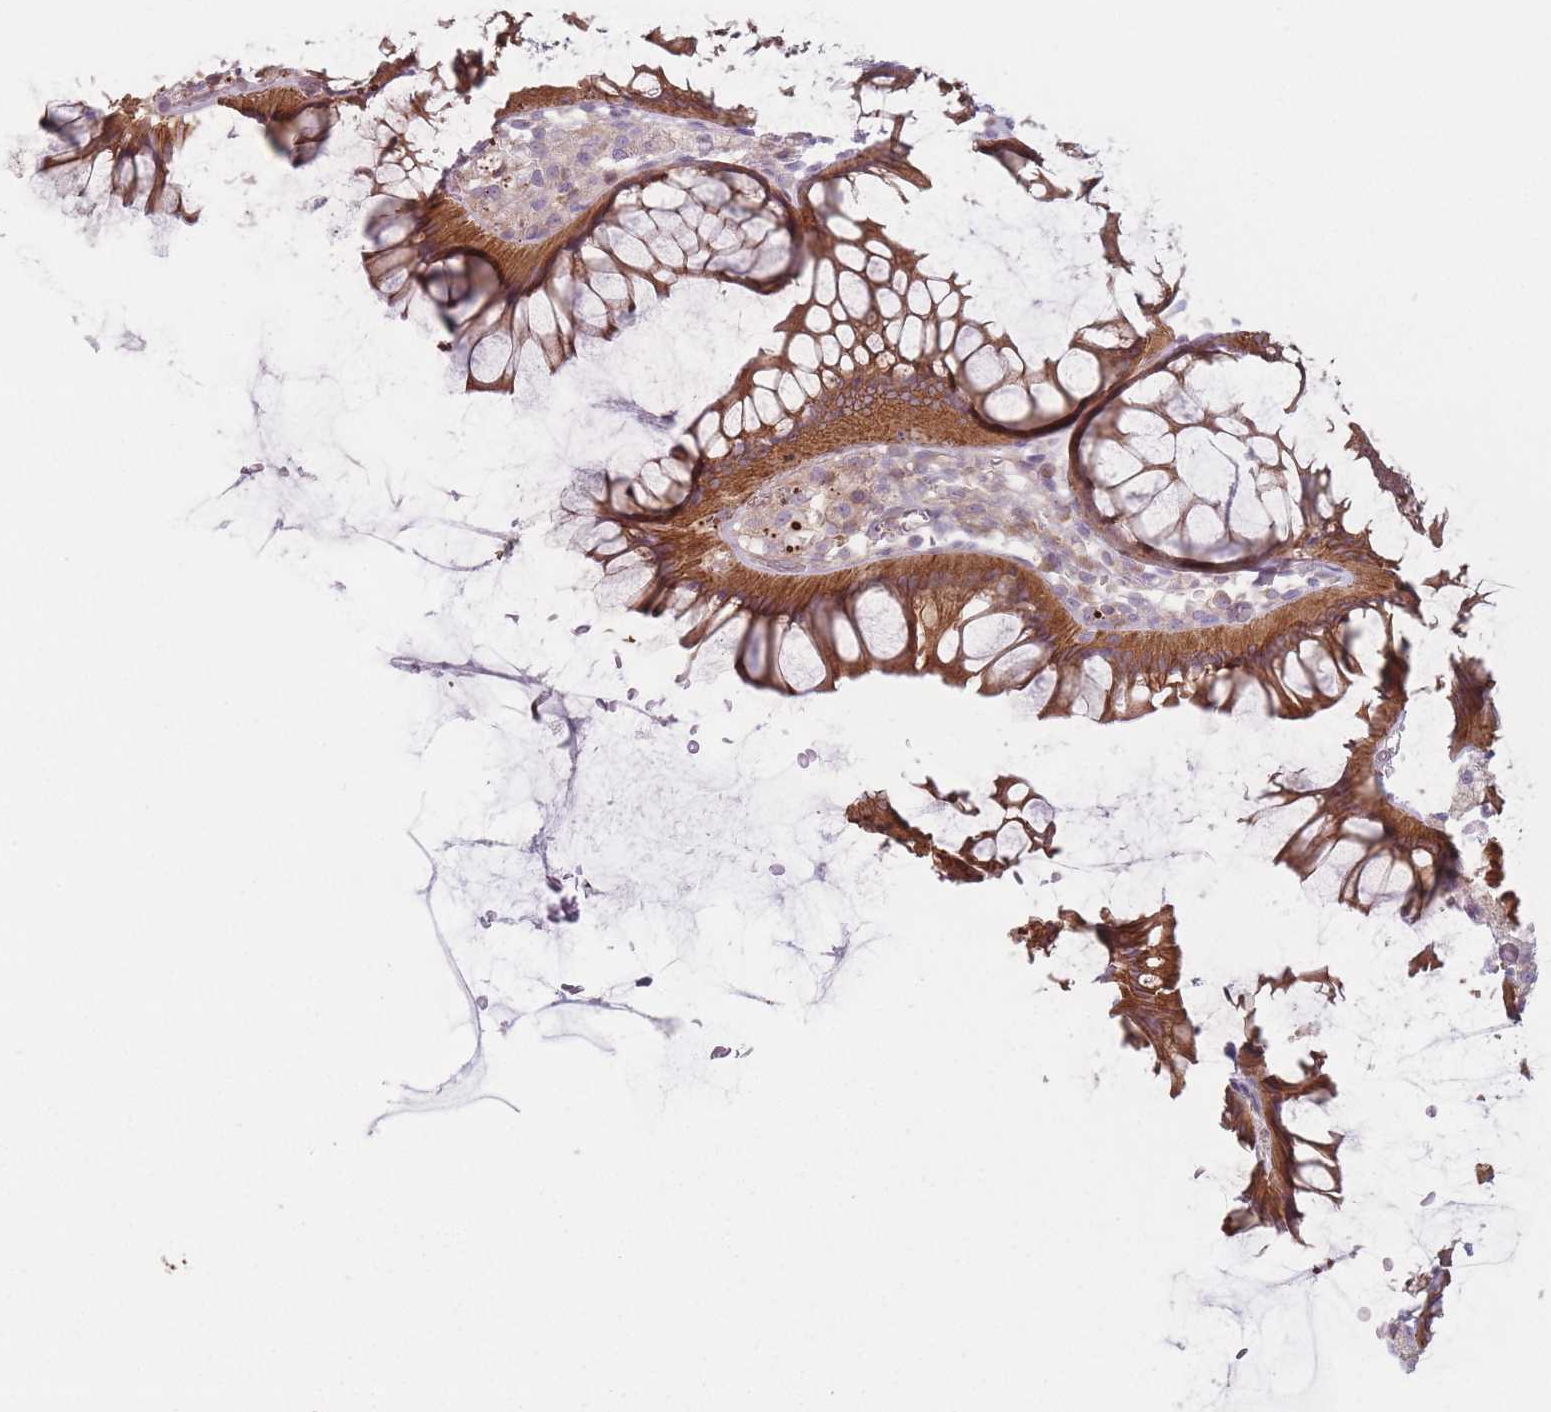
{"staining": {"intensity": "negative", "quantity": "none", "location": "none"}, "tissue": "colon", "cell_type": "Endothelial cells", "image_type": "normal", "snomed": [{"axis": "morphology", "description": "Normal tissue, NOS"}, {"axis": "topography", "description": "Colon"}], "caption": "The image exhibits no significant positivity in endothelial cells of colon.", "gene": "HSBP1L1", "patient": {"sex": "female", "age": 82}}